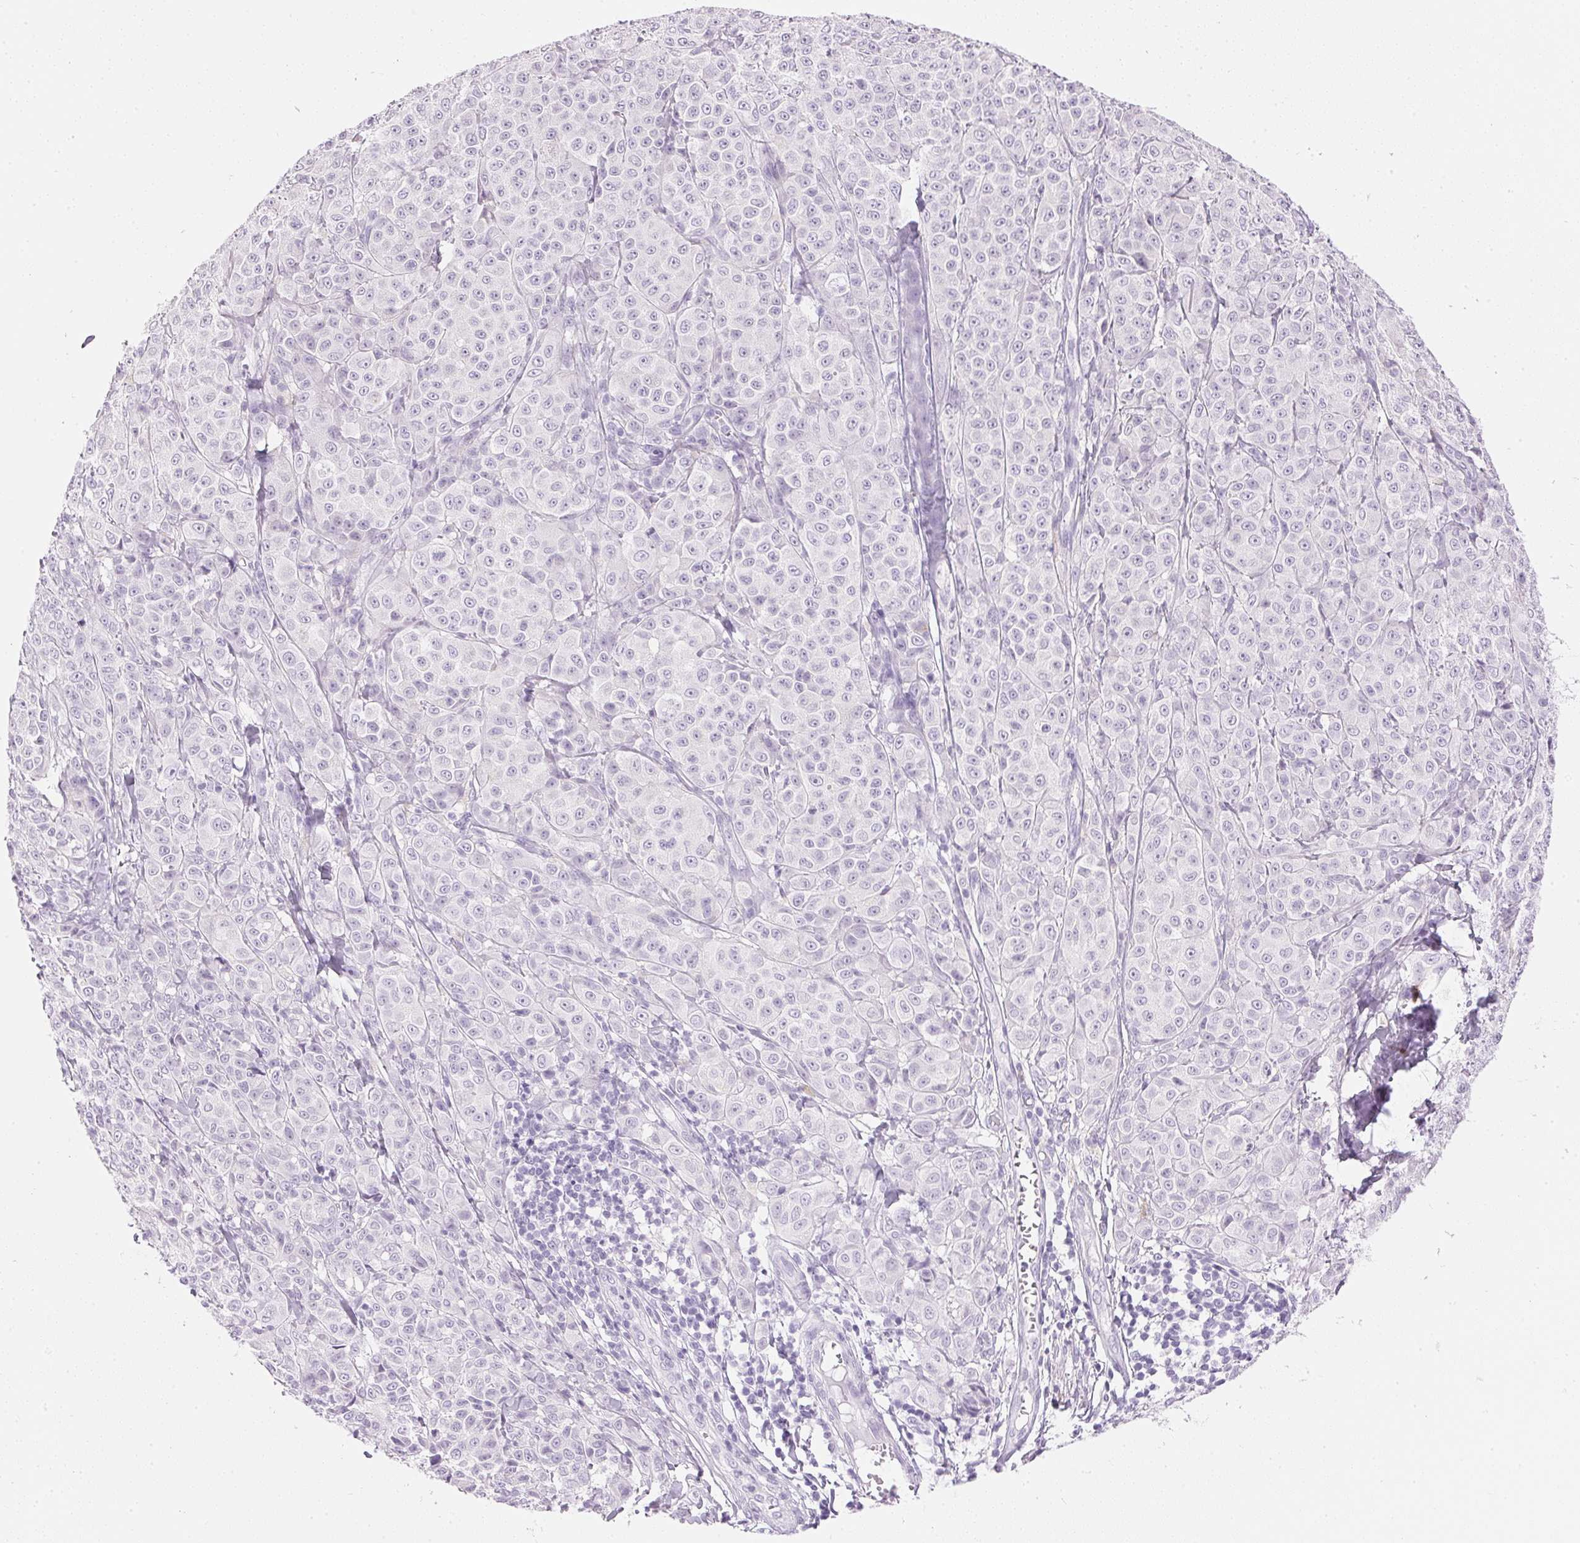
{"staining": {"intensity": "negative", "quantity": "none", "location": "none"}, "tissue": "melanoma", "cell_type": "Tumor cells", "image_type": "cancer", "snomed": [{"axis": "morphology", "description": "Malignant melanoma, NOS"}, {"axis": "topography", "description": "Skin"}], "caption": "Image shows no protein staining in tumor cells of malignant melanoma tissue.", "gene": "IGFBP1", "patient": {"sex": "male", "age": 89}}